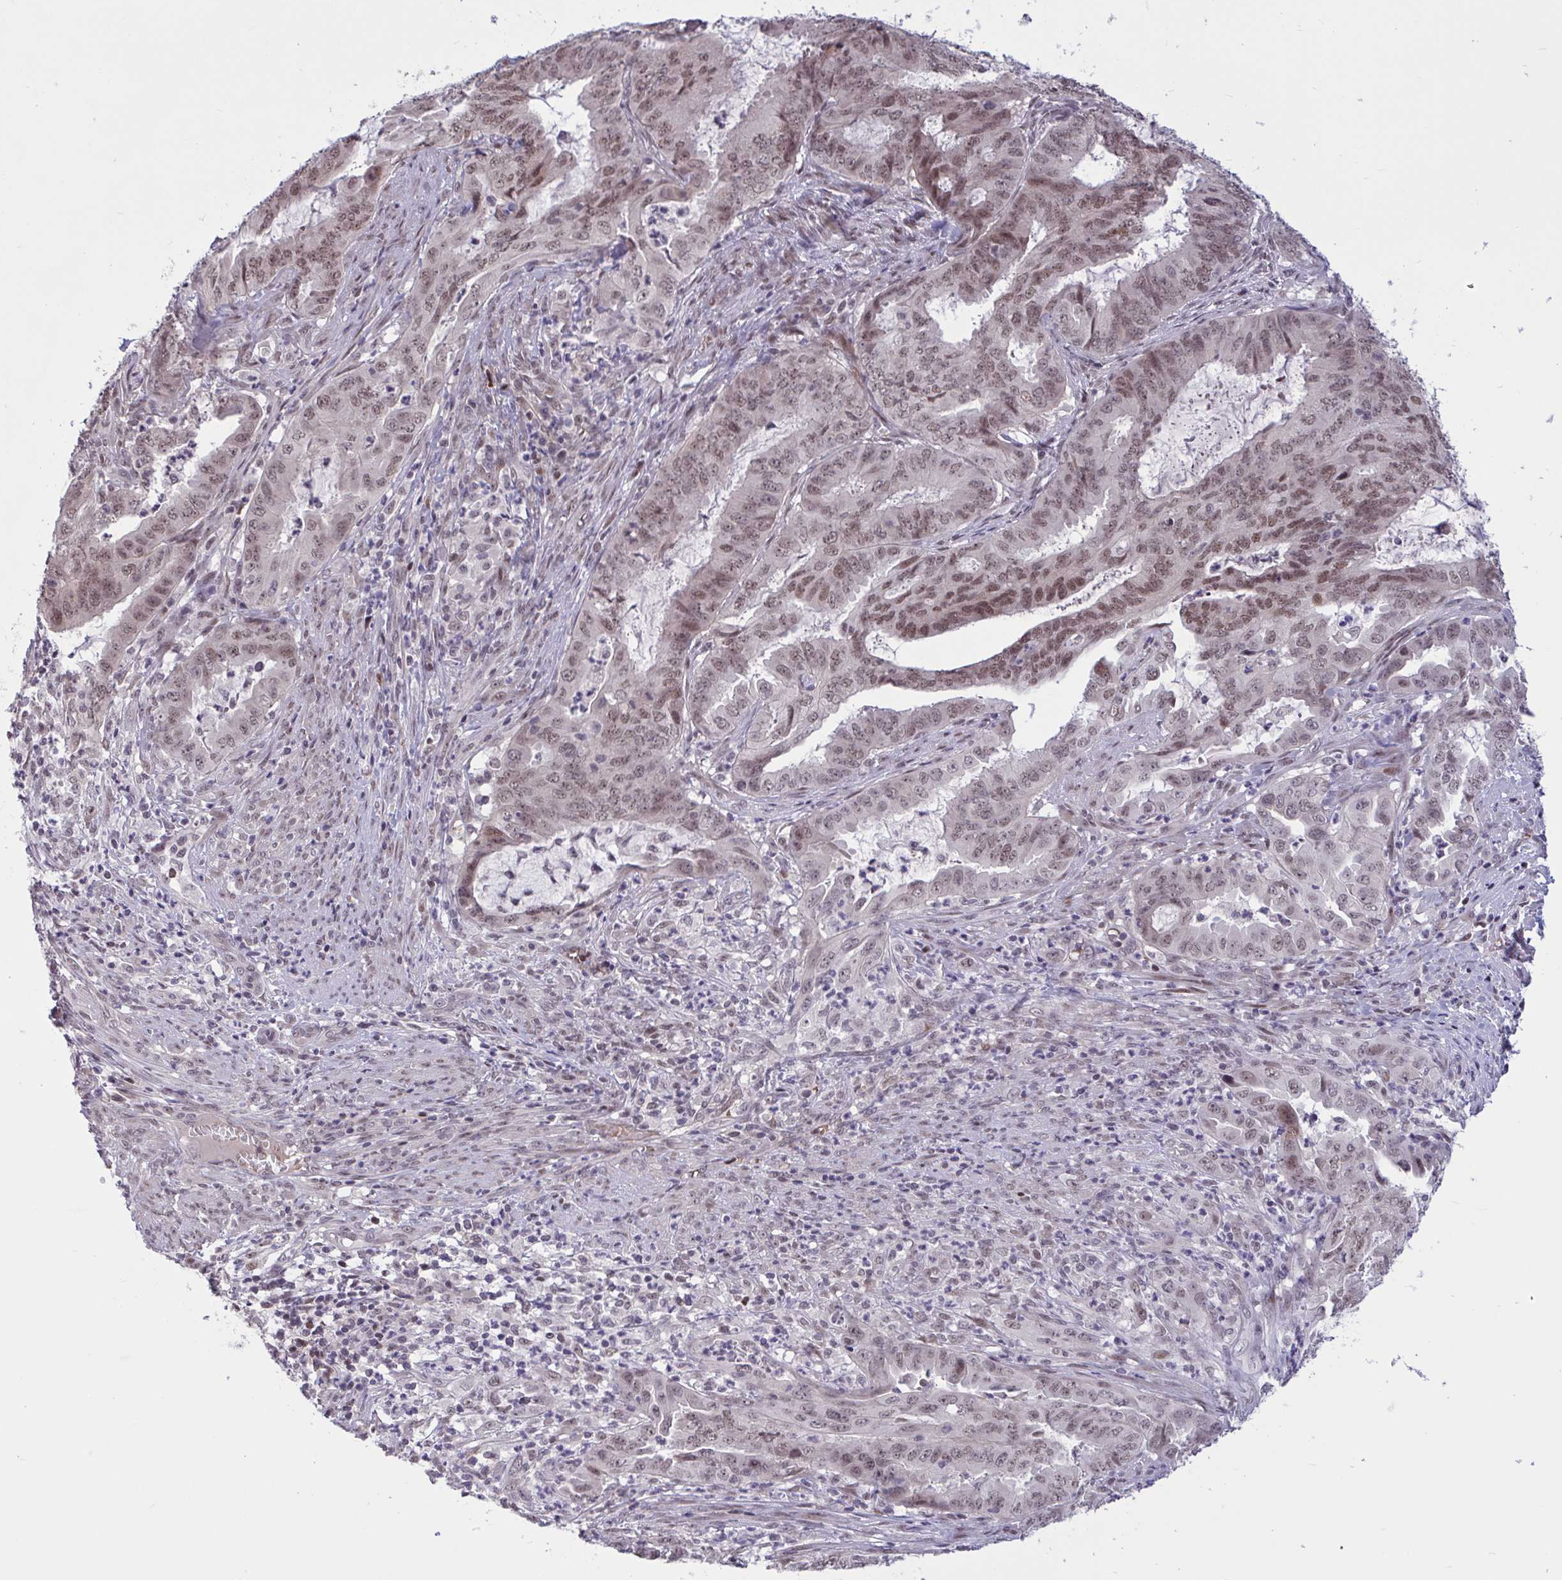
{"staining": {"intensity": "moderate", "quantity": ">75%", "location": "nuclear"}, "tissue": "endometrial cancer", "cell_type": "Tumor cells", "image_type": "cancer", "snomed": [{"axis": "morphology", "description": "Adenocarcinoma, NOS"}, {"axis": "topography", "description": "Endometrium"}], "caption": "IHC (DAB) staining of endometrial adenocarcinoma displays moderate nuclear protein expression in about >75% of tumor cells.", "gene": "ZNF414", "patient": {"sex": "female", "age": 51}}